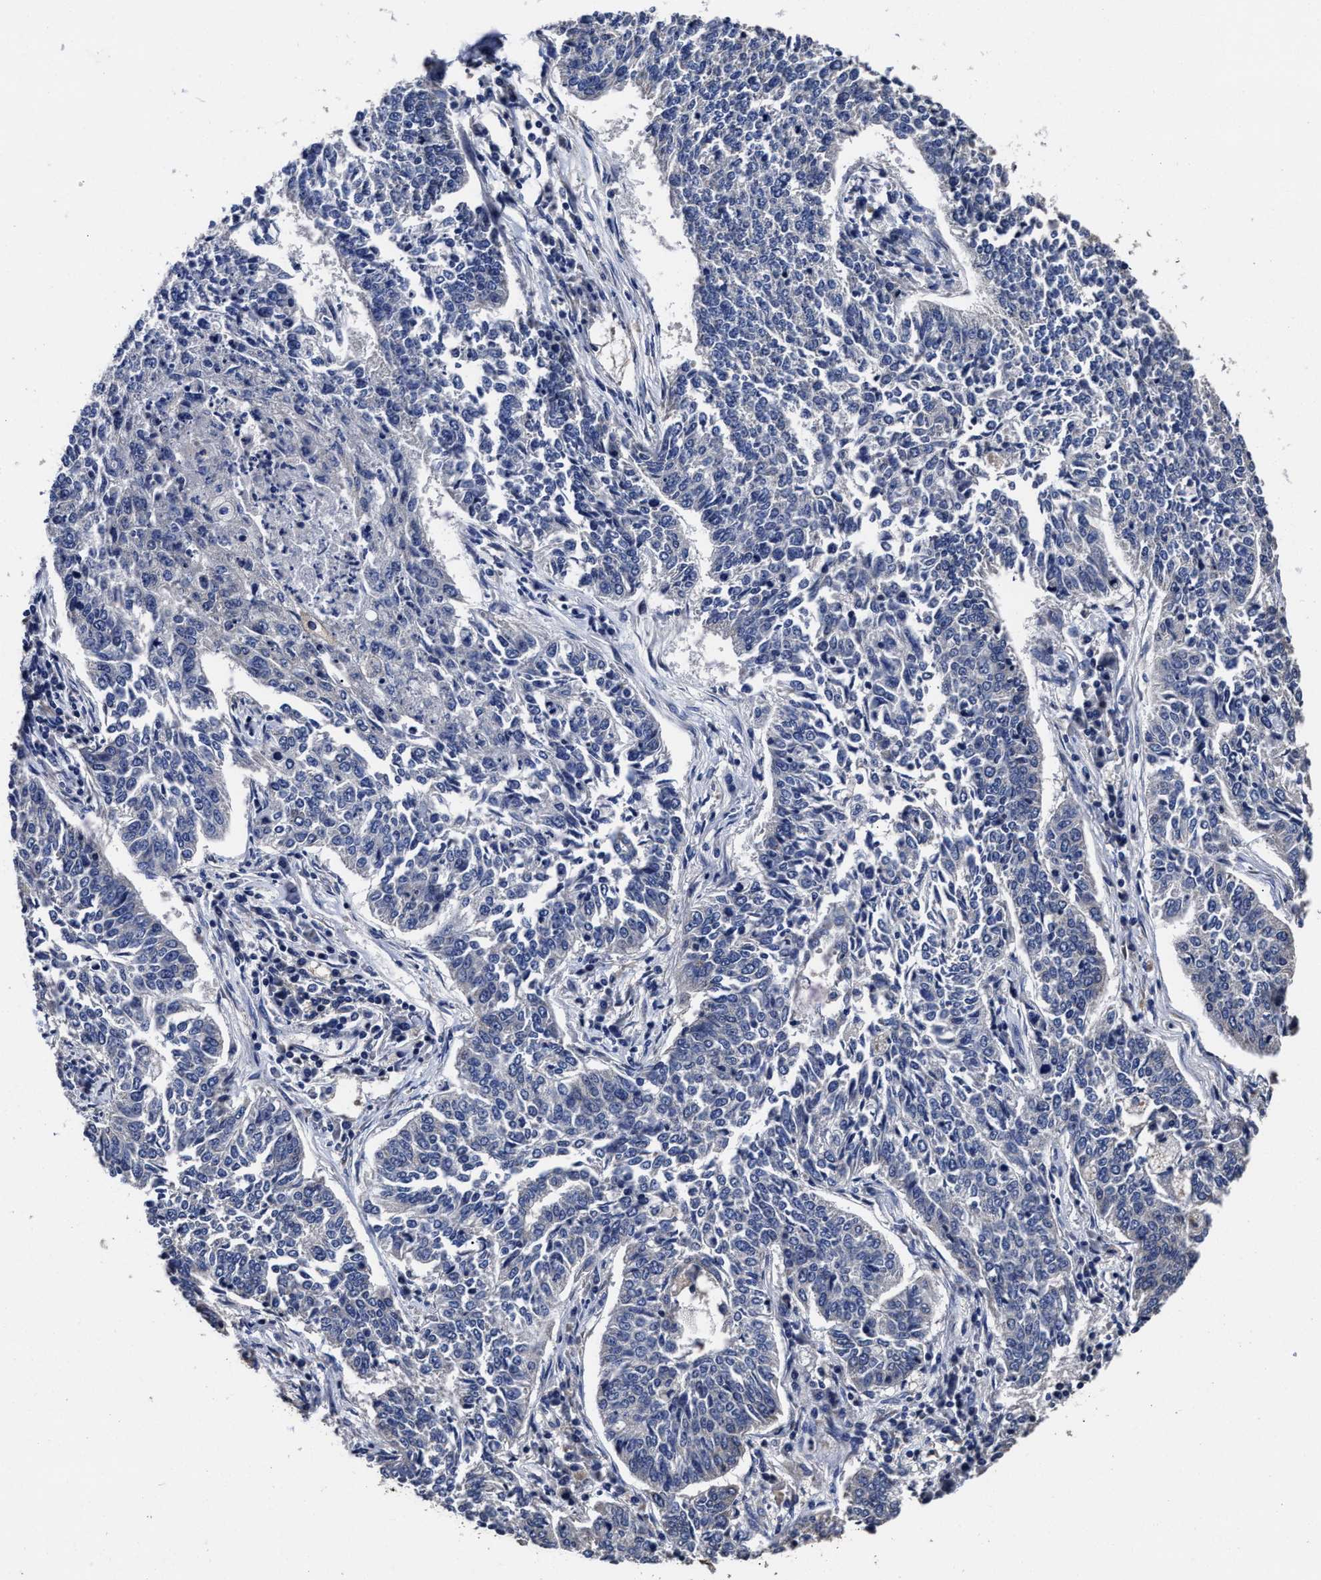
{"staining": {"intensity": "negative", "quantity": "none", "location": "none"}, "tissue": "lung cancer", "cell_type": "Tumor cells", "image_type": "cancer", "snomed": [{"axis": "morphology", "description": "Normal tissue, NOS"}, {"axis": "morphology", "description": "Squamous cell carcinoma, NOS"}, {"axis": "topography", "description": "Cartilage tissue"}, {"axis": "topography", "description": "Bronchus"}, {"axis": "topography", "description": "Lung"}], "caption": "Lung cancer stained for a protein using IHC reveals no expression tumor cells.", "gene": "AVEN", "patient": {"sex": "female", "age": 49}}